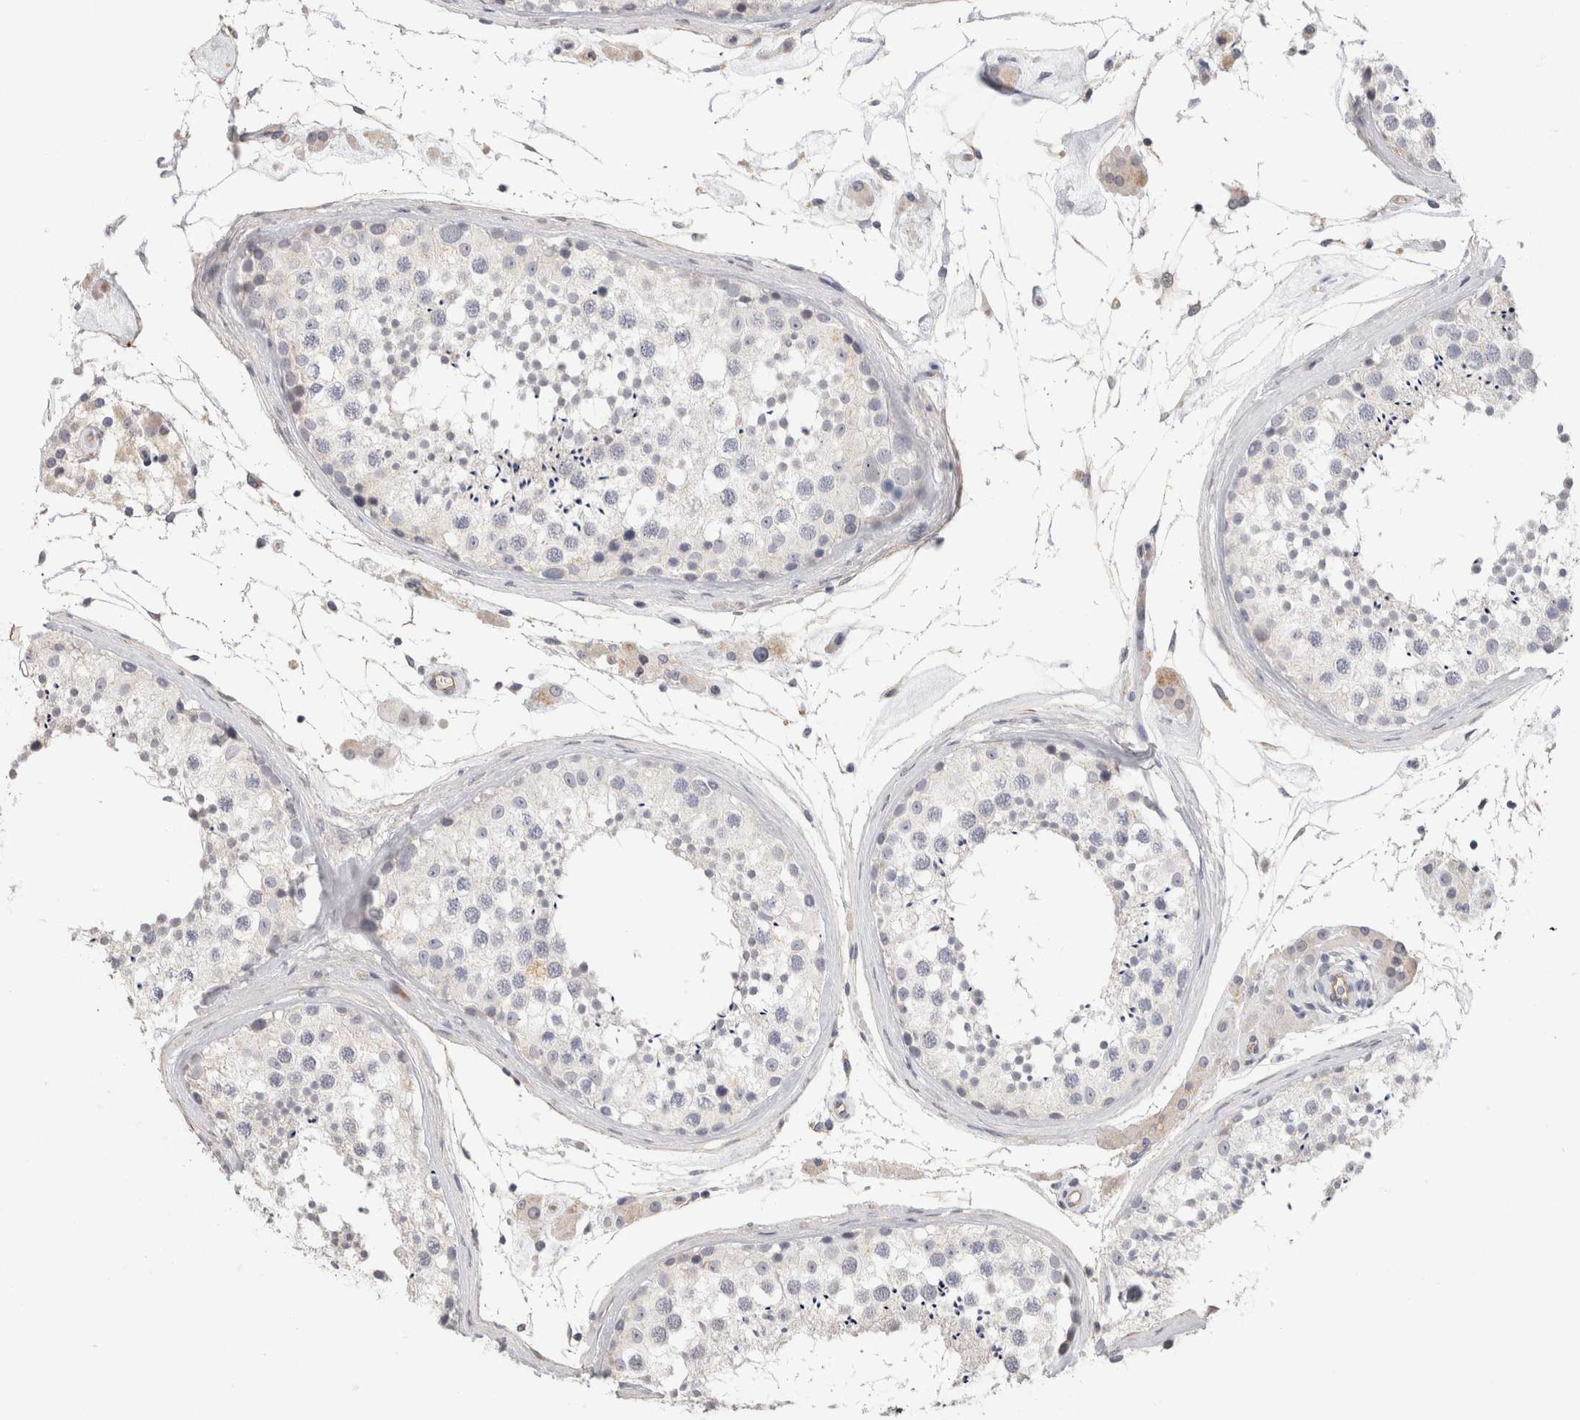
{"staining": {"intensity": "negative", "quantity": "none", "location": "none"}, "tissue": "testis", "cell_type": "Cells in seminiferous ducts", "image_type": "normal", "snomed": [{"axis": "morphology", "description": "Normal tissue, NOS"}, {"axis": "topography", "description": "Testis"}], "caption": "A high-resolution micrograph shows immunohistochemistry (IHC) staining of benign testis, which exhibits no significant positivity in cells in seminiferous ducts. Nuclei are stained in blue.", "gene": "AFP", "patient": {"sex": "male", "age": 46}}